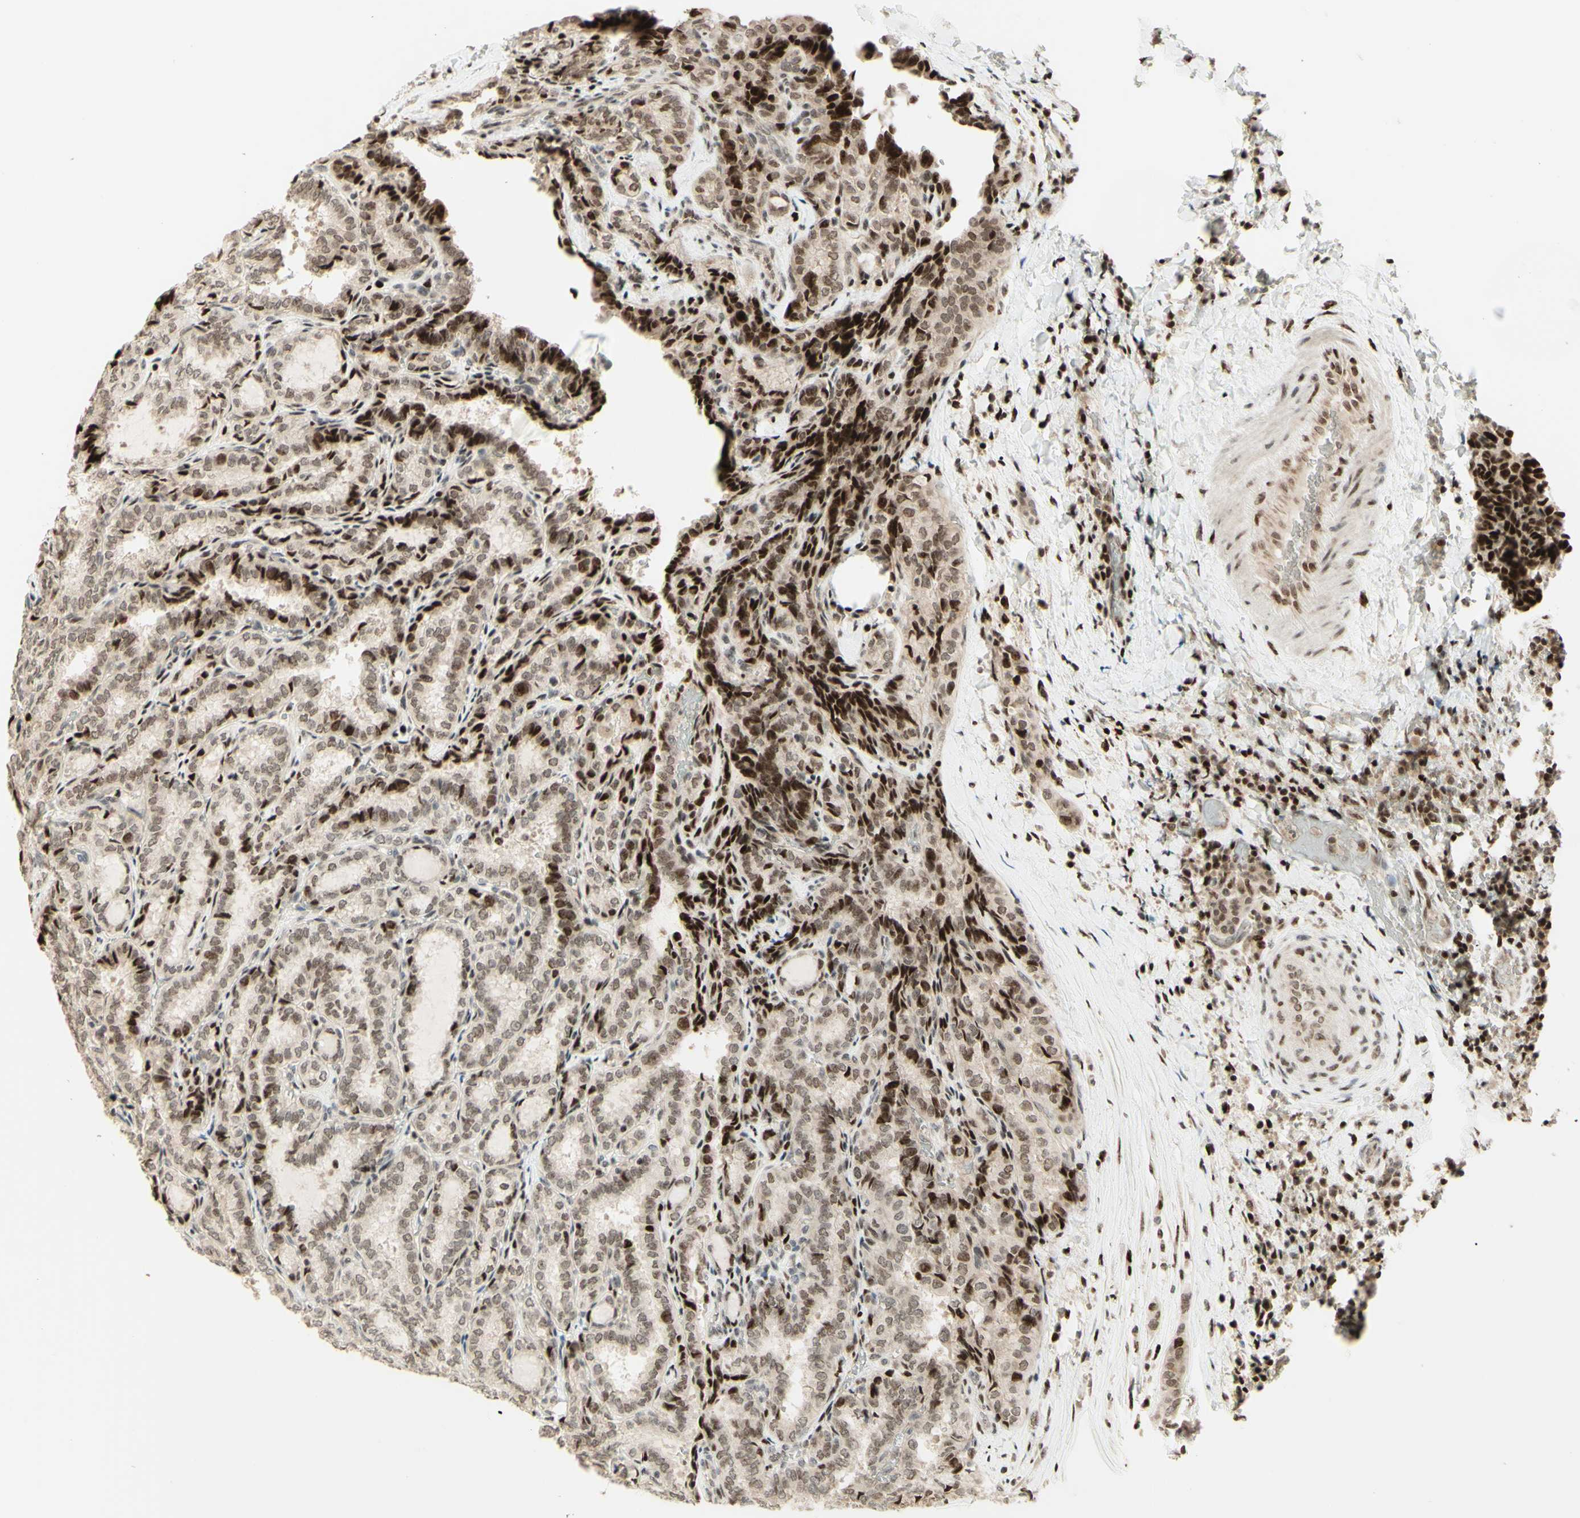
{"staining": {"intensity": "strong", "quantity": "<25%", "location": "nuclear"}, "tissue": "thyroid cancer", "cell_type": "Tumor cells", "image_type": "cancer", "snomed": [{"axis": "morphology", "description": "Normal tissue, NOS"}, {"axis": "morphology", "description": "Papillary adenocarcinoma, NOS"}, {"axis": "topography", "description": "Thyroid gland"}], "caption": "Immunohistochemical staining of human thyroid cancer demonstrates medium levels of strong nuclear staining in about <25% of tumor cells.", "gene": "CDKL5", "patient": {"sex": "female", "age": 30}}